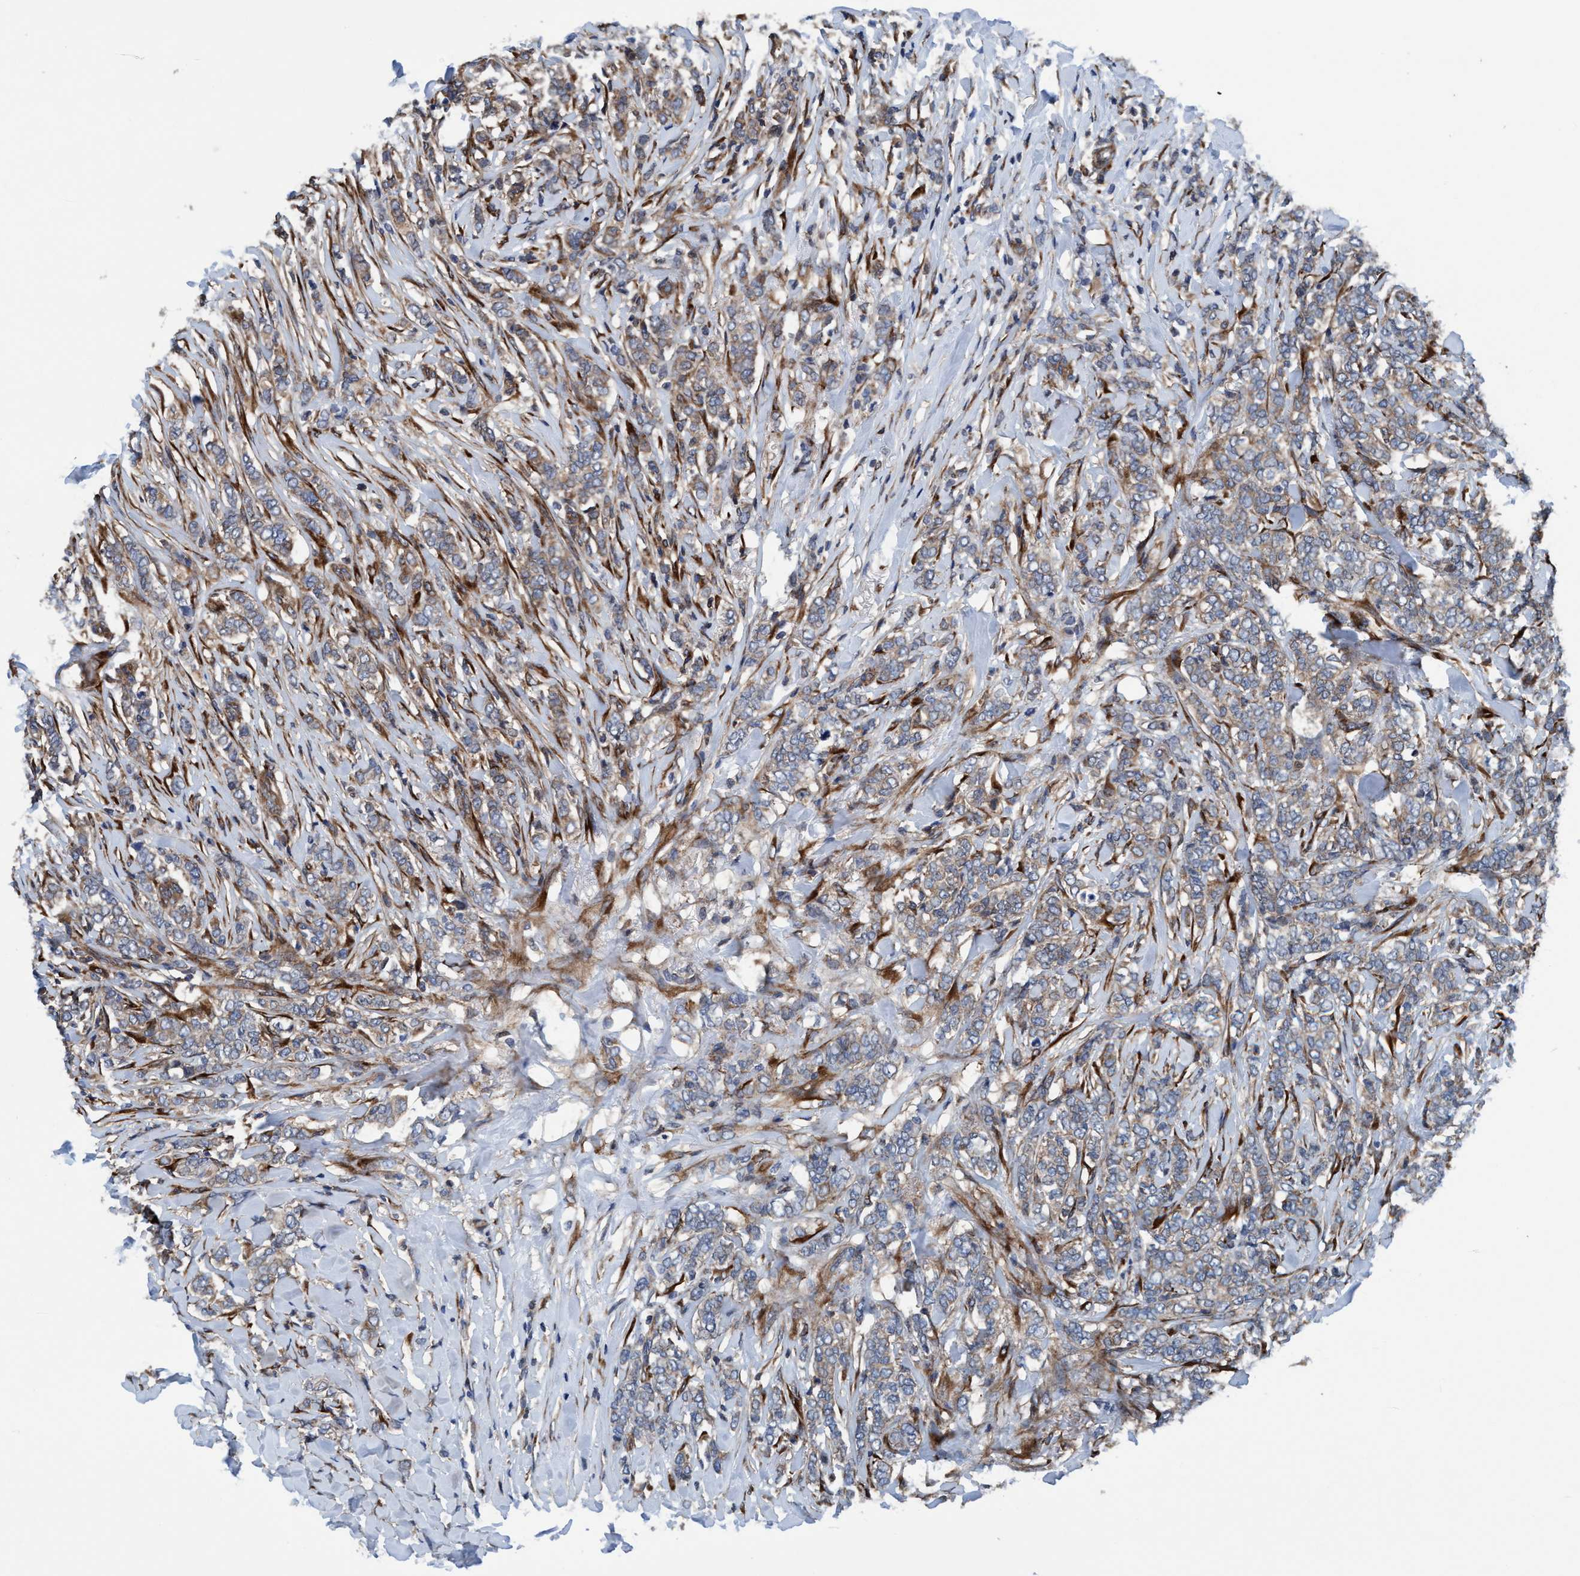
{"staining": {"intensity": "weak", "quantity": ">75%", "location": "cytoplasmic/membranous"}, "tissue": "breast cancer", "cell_type": "Tumor cells", "image_type": "cancer", "snomed": [{"axis": "morphology", "description": "Lobular carcinoma"}, {"axis": "topography", "description": "Skin"}, {"axis": "topography", "description": "Breast"}], "caption": "The image demonstrates immunohistochemical staining of breast cancer (lobular carcinoma). There is weak cytoplasmic/membranous staining is identified in approximately >75% of tumor cells.", "gene": "NMT1", "patient": {"sex": "female", "age": 46}}